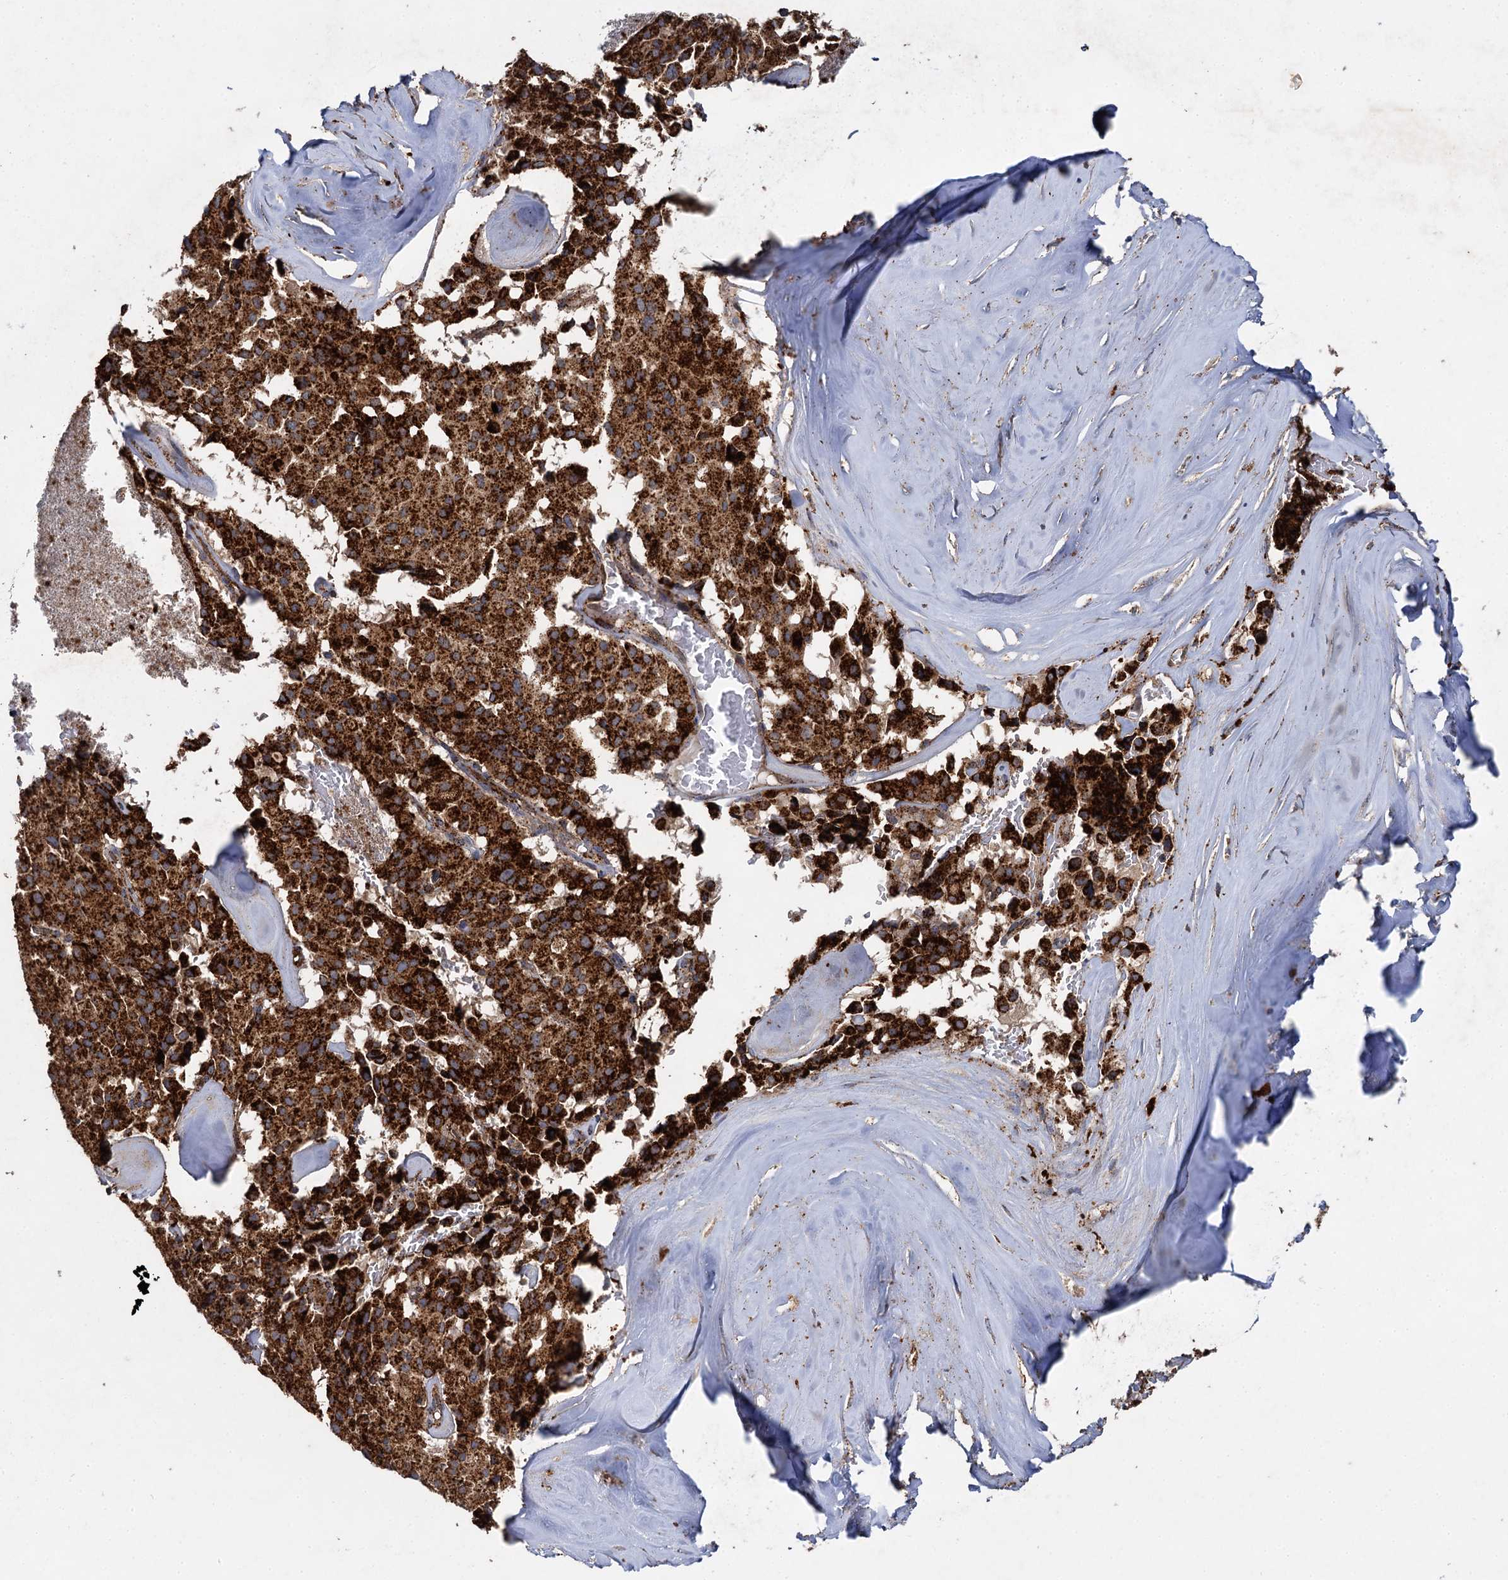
{"staining": {"intensity": "strong", "quantity": ">75%", "location": "cytoplasmic/membranous"}, "tissue": "pancreatic cancer", "cell_type": "Tumor cells", "image_type": "cancer", "snomed": [{"axis": "morphology", "description": "Adenocarcinoma, NOS"}, {"axis": "topography", "description": "Pancreas"}], "caption": "Immunohistochemistry (IHC) histopathology image of pancreatic cancer stained for a protein (brown), which shows high levels of strong cytoplasmic/membranous positivity in approximately >75% of tumor cells.", "gene": "GBA1", "patient": {"sex": "male", "age": 65}}